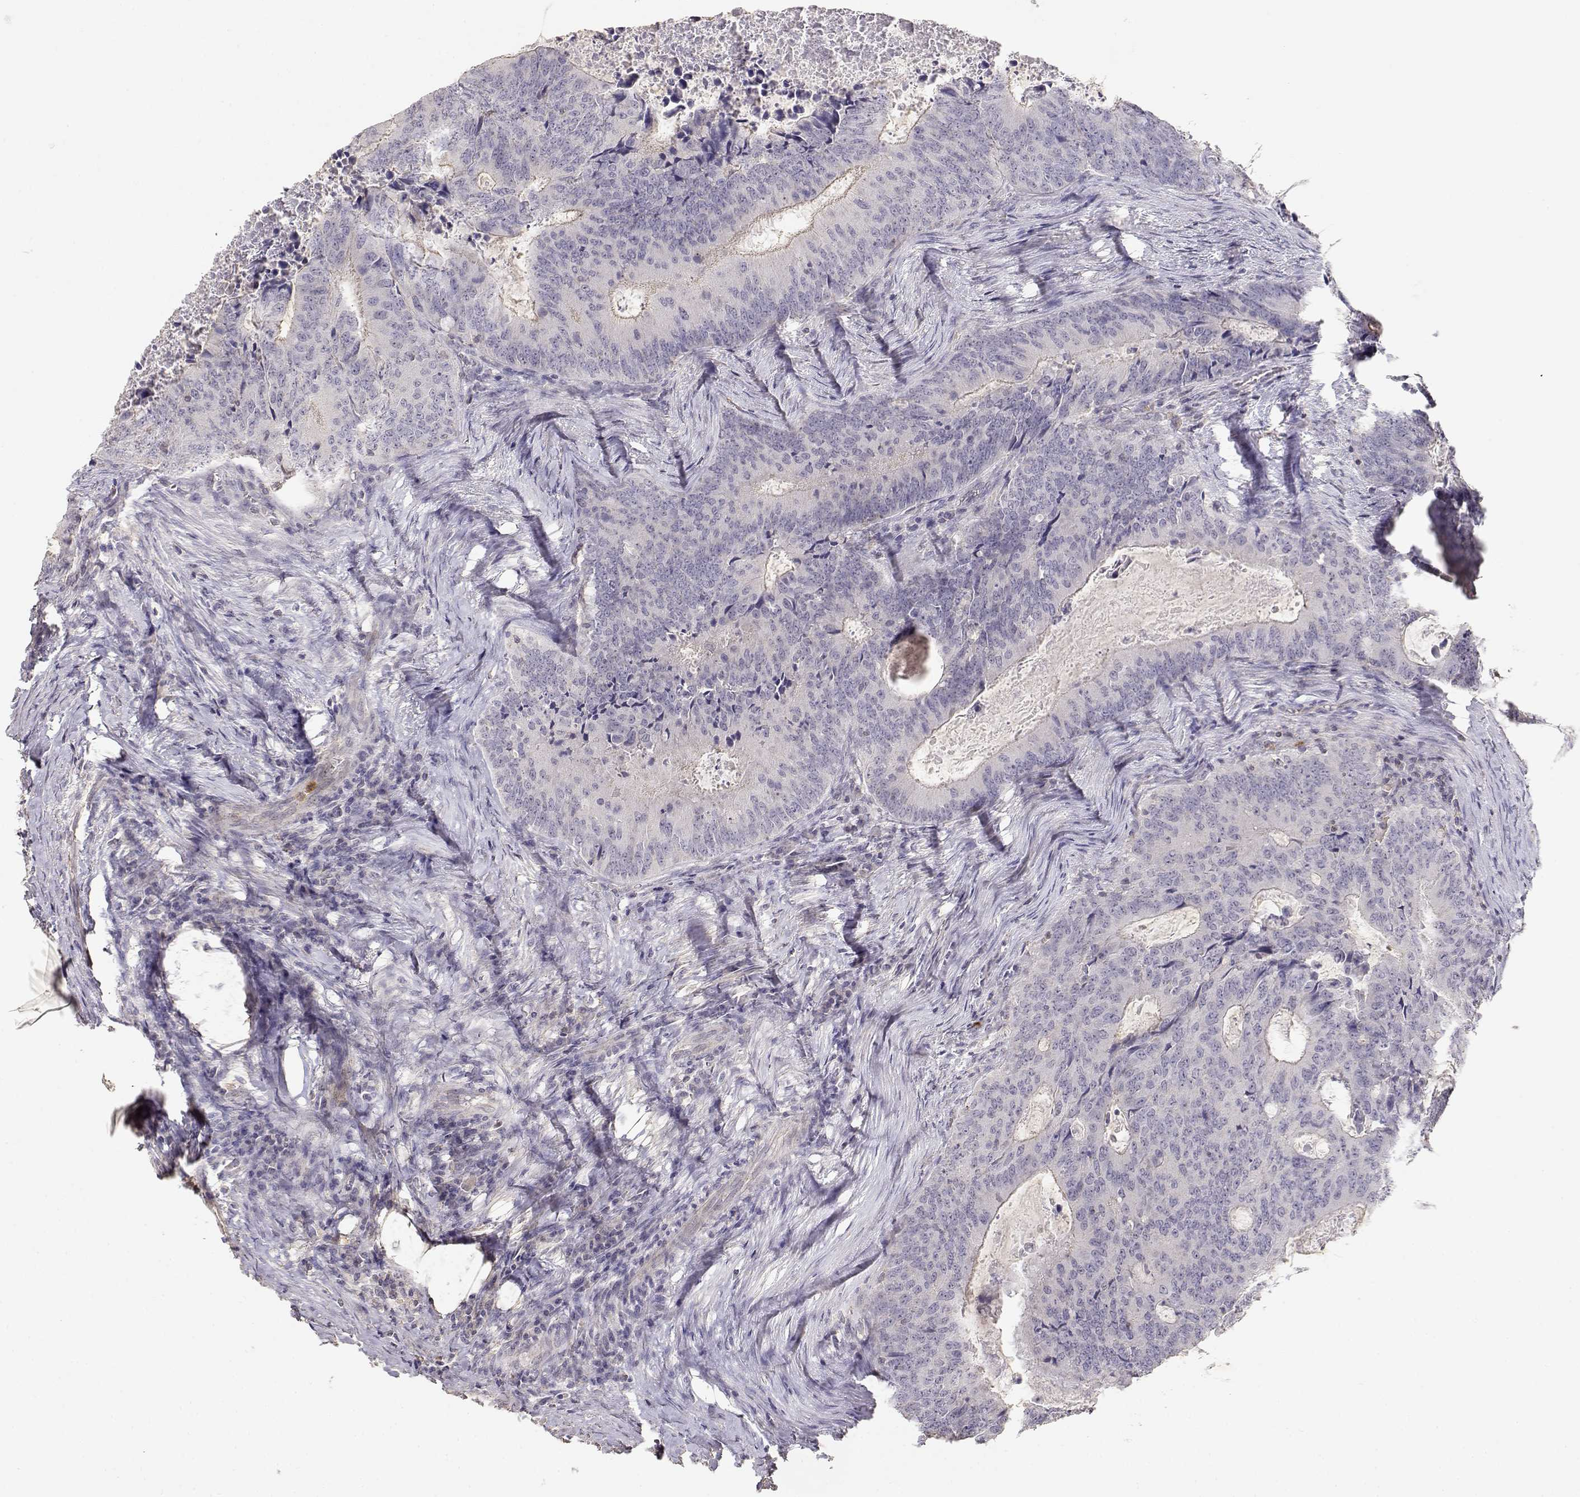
{"staining": {"intensity": "negative", "quantity": "none", "location": "none"}, "tissue": "colorectal cancer", "cell_type": "Tumor cells", "image_type": "cancer", "snomed": [{"axis": "morphology", "description": "Adenocarcinoma, NOS"}, {"axis": "topography", "description": "Colon"}], "caption": "Photomicrograph shows no protein positivity in tumor cells of colorectal cancer (adenocarcinoma) tissue. (DAB IHC, high magnification).", "gene": "TNFRSF10C", "patient": {"sex": "male", "age": 67}}